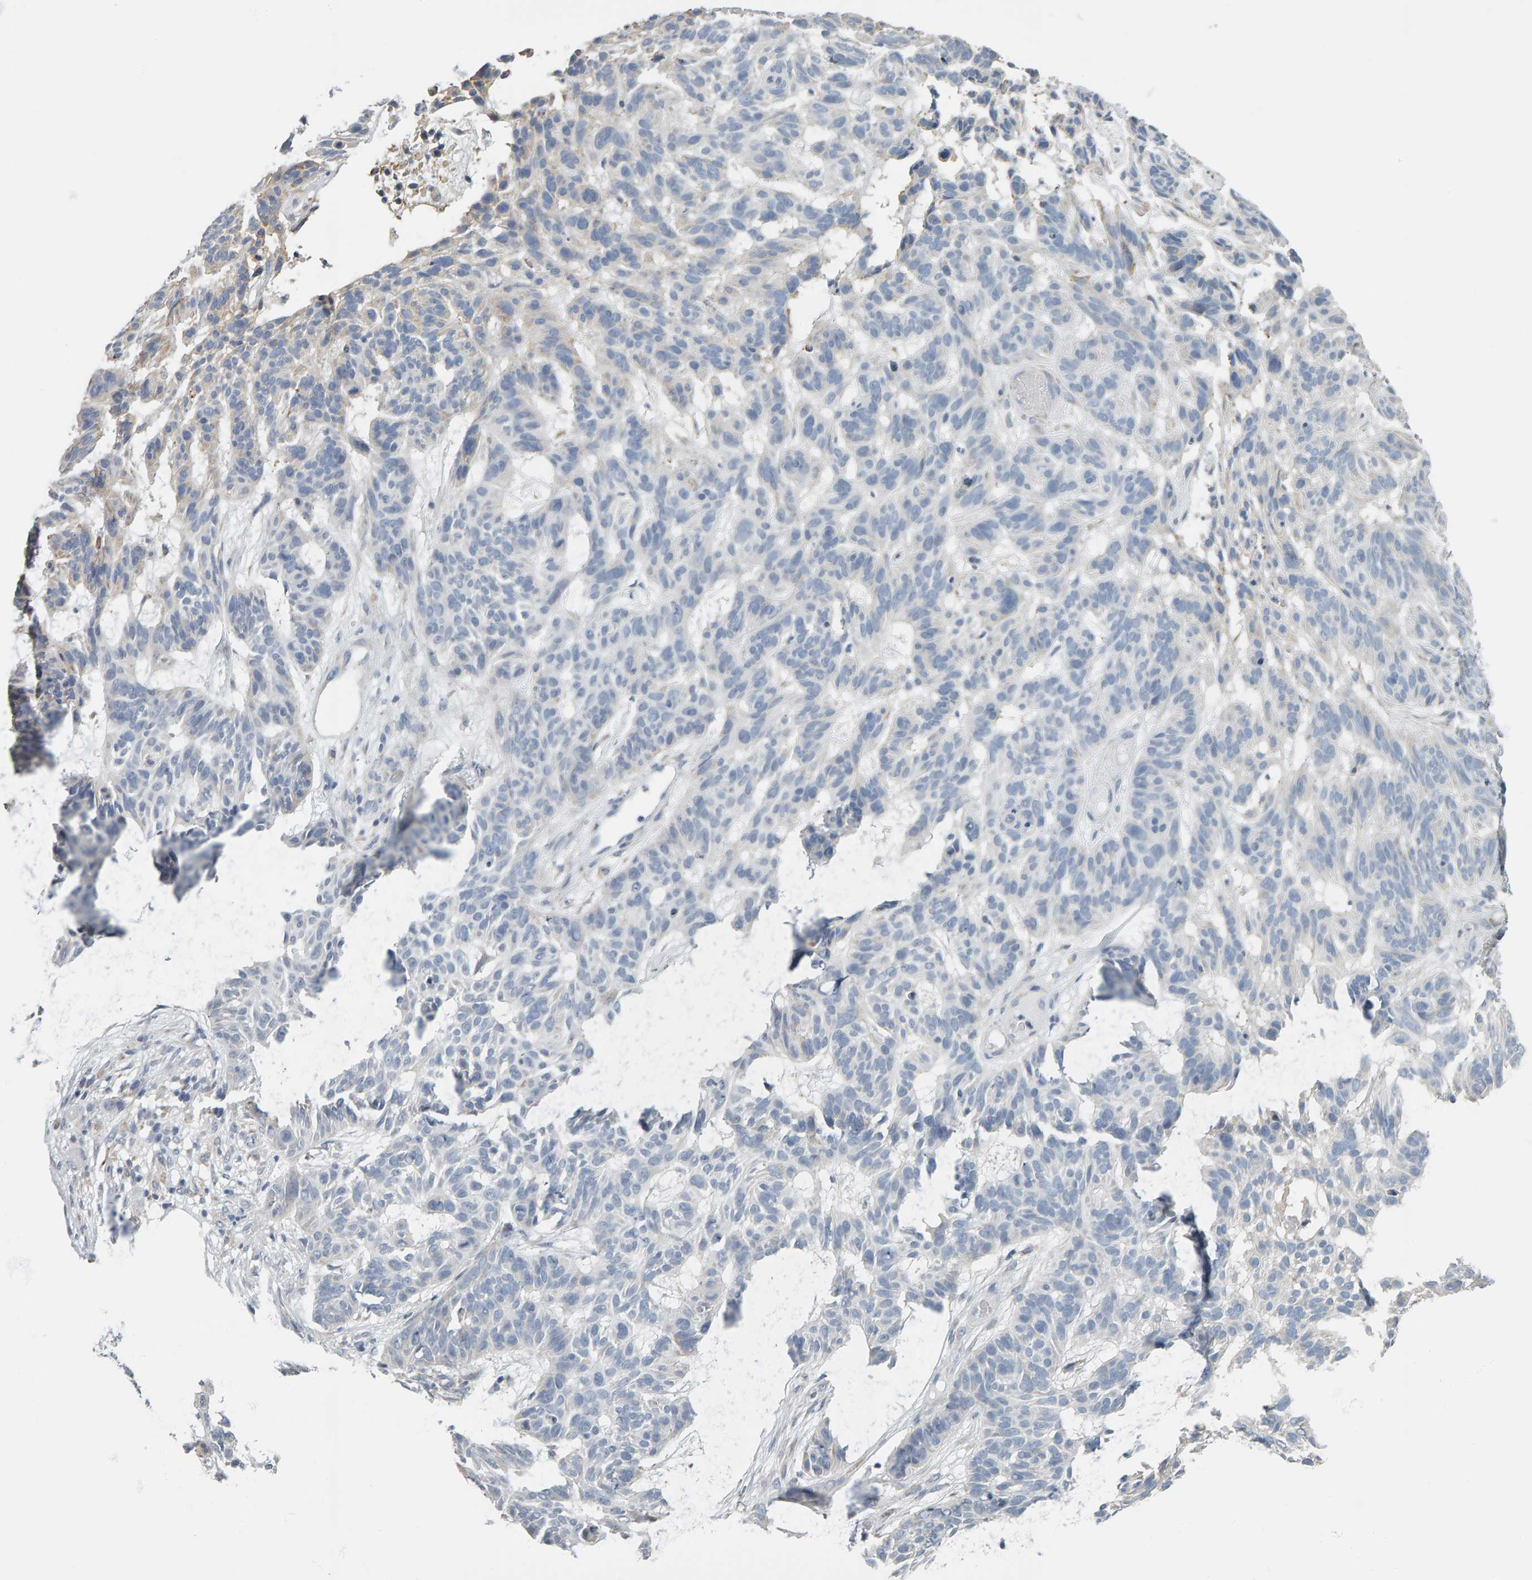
{"staining": {"intensity": "negative", "quantity": "none", "location": "none"}, "tissue": "skin cancer", "cell_type": "Tumor cells", "image_type": "cancer", "snomed": [{"axis": "morphology", "description": "Basal cell carcinoma"}, {"axis": "topography", "description": "Skin"}], "caption": "This micrograph is of skin cancer stained with immunohistochemistry (IHC) to label a protein in brown with the nuclei are counter-stained blue. There is no staining in tumor cells. The staining was performed using DAB to visualize the protein expression in brown, while the nuclei were stained in blue with hematoxylin (Magnification: 20x).", "gene": "ADHFE1", "patient": {"sex": "male", "age": 85}}